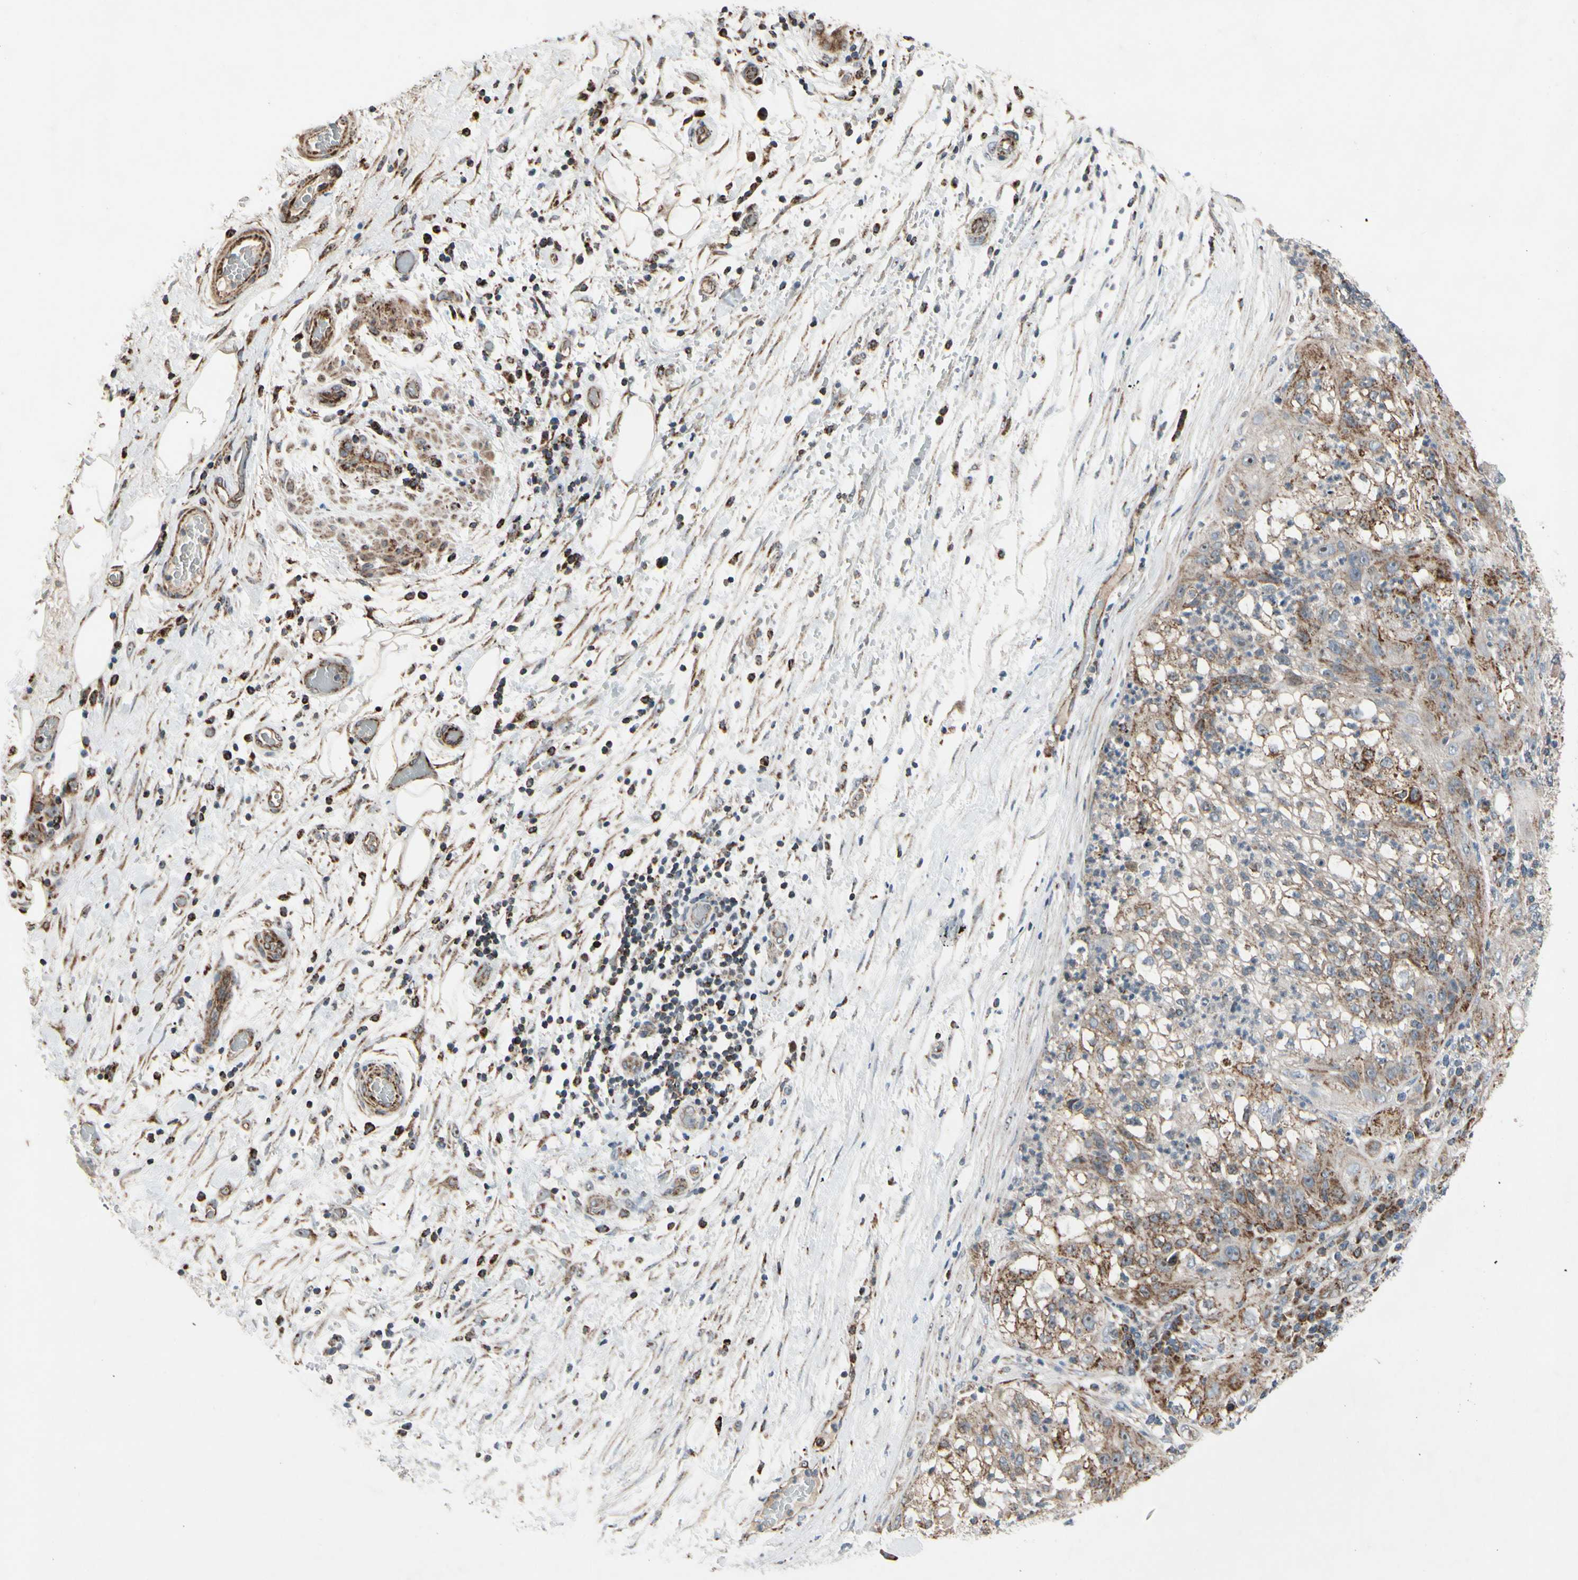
{"staining": {"intensity": "weak", "quantity": ">75%", "location": "cytoplasmic/membranous"}, "tissue": "lung cancer", "cell_type": "Tumor cells", "image_type": "cancer", "snomed": [{"axis": "morphology", "description": "Inflammation, NOS"}, {"axis": "morphology", "description": "Squamous cell carcinoma, NOS"}, {"axis": "topography", "description": "Lymph node"}, {"axis": "topography", "description": "Soft tissue"}, {"axis": "topography", "description": "Lung"}], "caption": "Protein expression by IHC displays weak cytoplasmic/membranous expression in about >75% of tumor cells in squamous cell carcinoma (lung).", "gene": "CPT1A", "patient": {"sex": "male", "age": 66}}